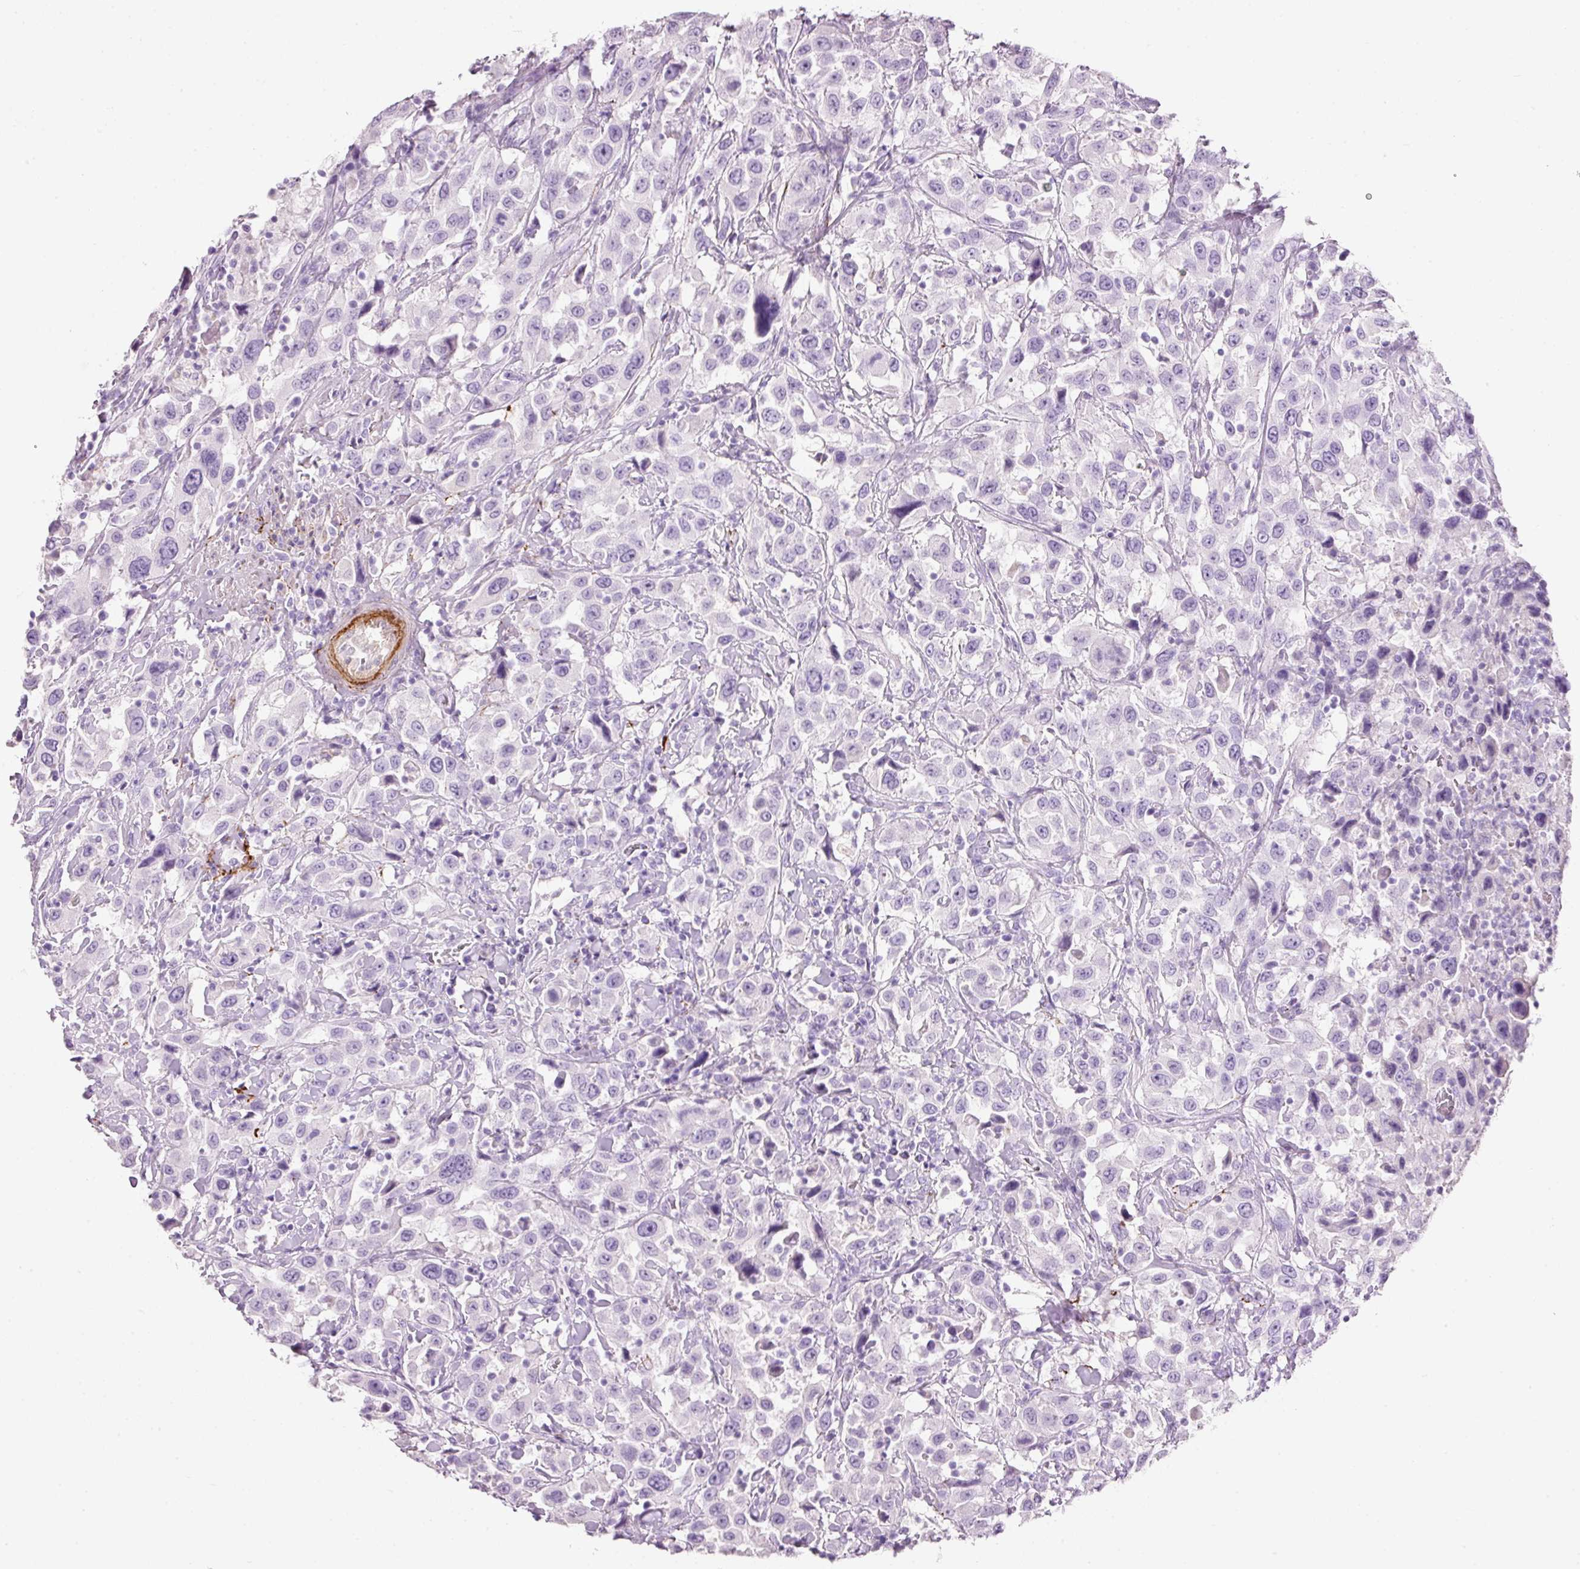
{"staining": {"intensity": "negative", "quantity": "none", "location": "none"}, "tissue": "urothelial cancer", "cell_type": "Tumor cells", "image_type": "cancer", "snomed": [{"axis": "morphology", "description": "Urothelial carcinoma, High grade"}, {"axis": "topography", "description": "Urinary bladder"}], "caption": "An IHC histopathology image of urothelial cancer is shown. There is no staining in tumor cells of urothelial cancer.", "gene": "MFAP4", "patient": {"sex": "male", "age": 61}}